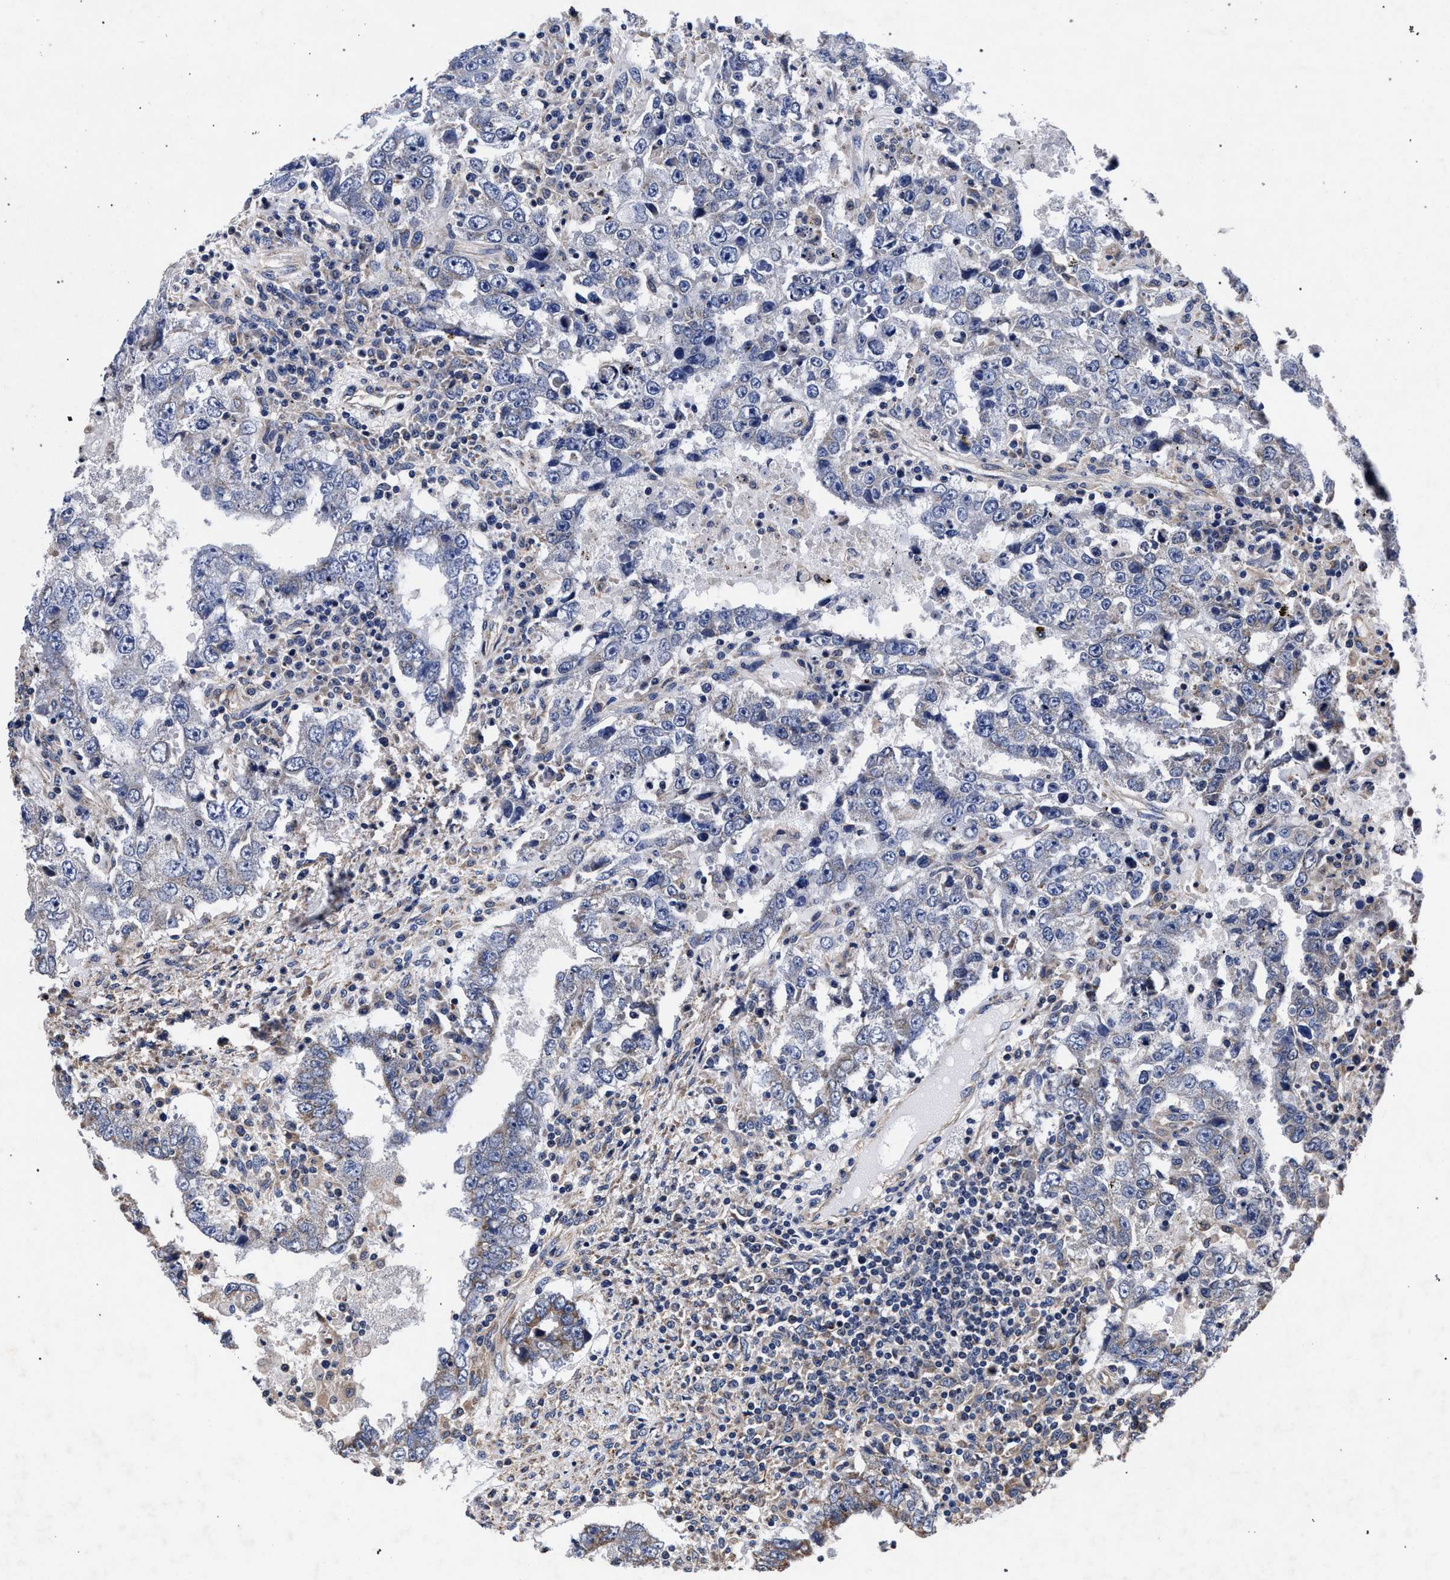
{"staining": {"intensity": "weak", "quantity": "25%-75%", "location": "cytoplasmic/membranous"}, "tissue": "testis cancer", "cell_type": "Tumor cells", "image_type": "cancer", "snomed": [{"axis": "morphology", "description": "Carcinoma, Embryonal, NOS"}, {"axis": "topography", "description": "Testis"}], "caption": "High-power microscopy captured an immunohistochemistry (IHC) image of testis cancer (embryonal carcinoma), revealing weak cytoplasmic/membranous staining in approximately 25%-75% of tumor cells.", "gene": "CFAP95", "patient": {"sex": "male", "age": 26}}